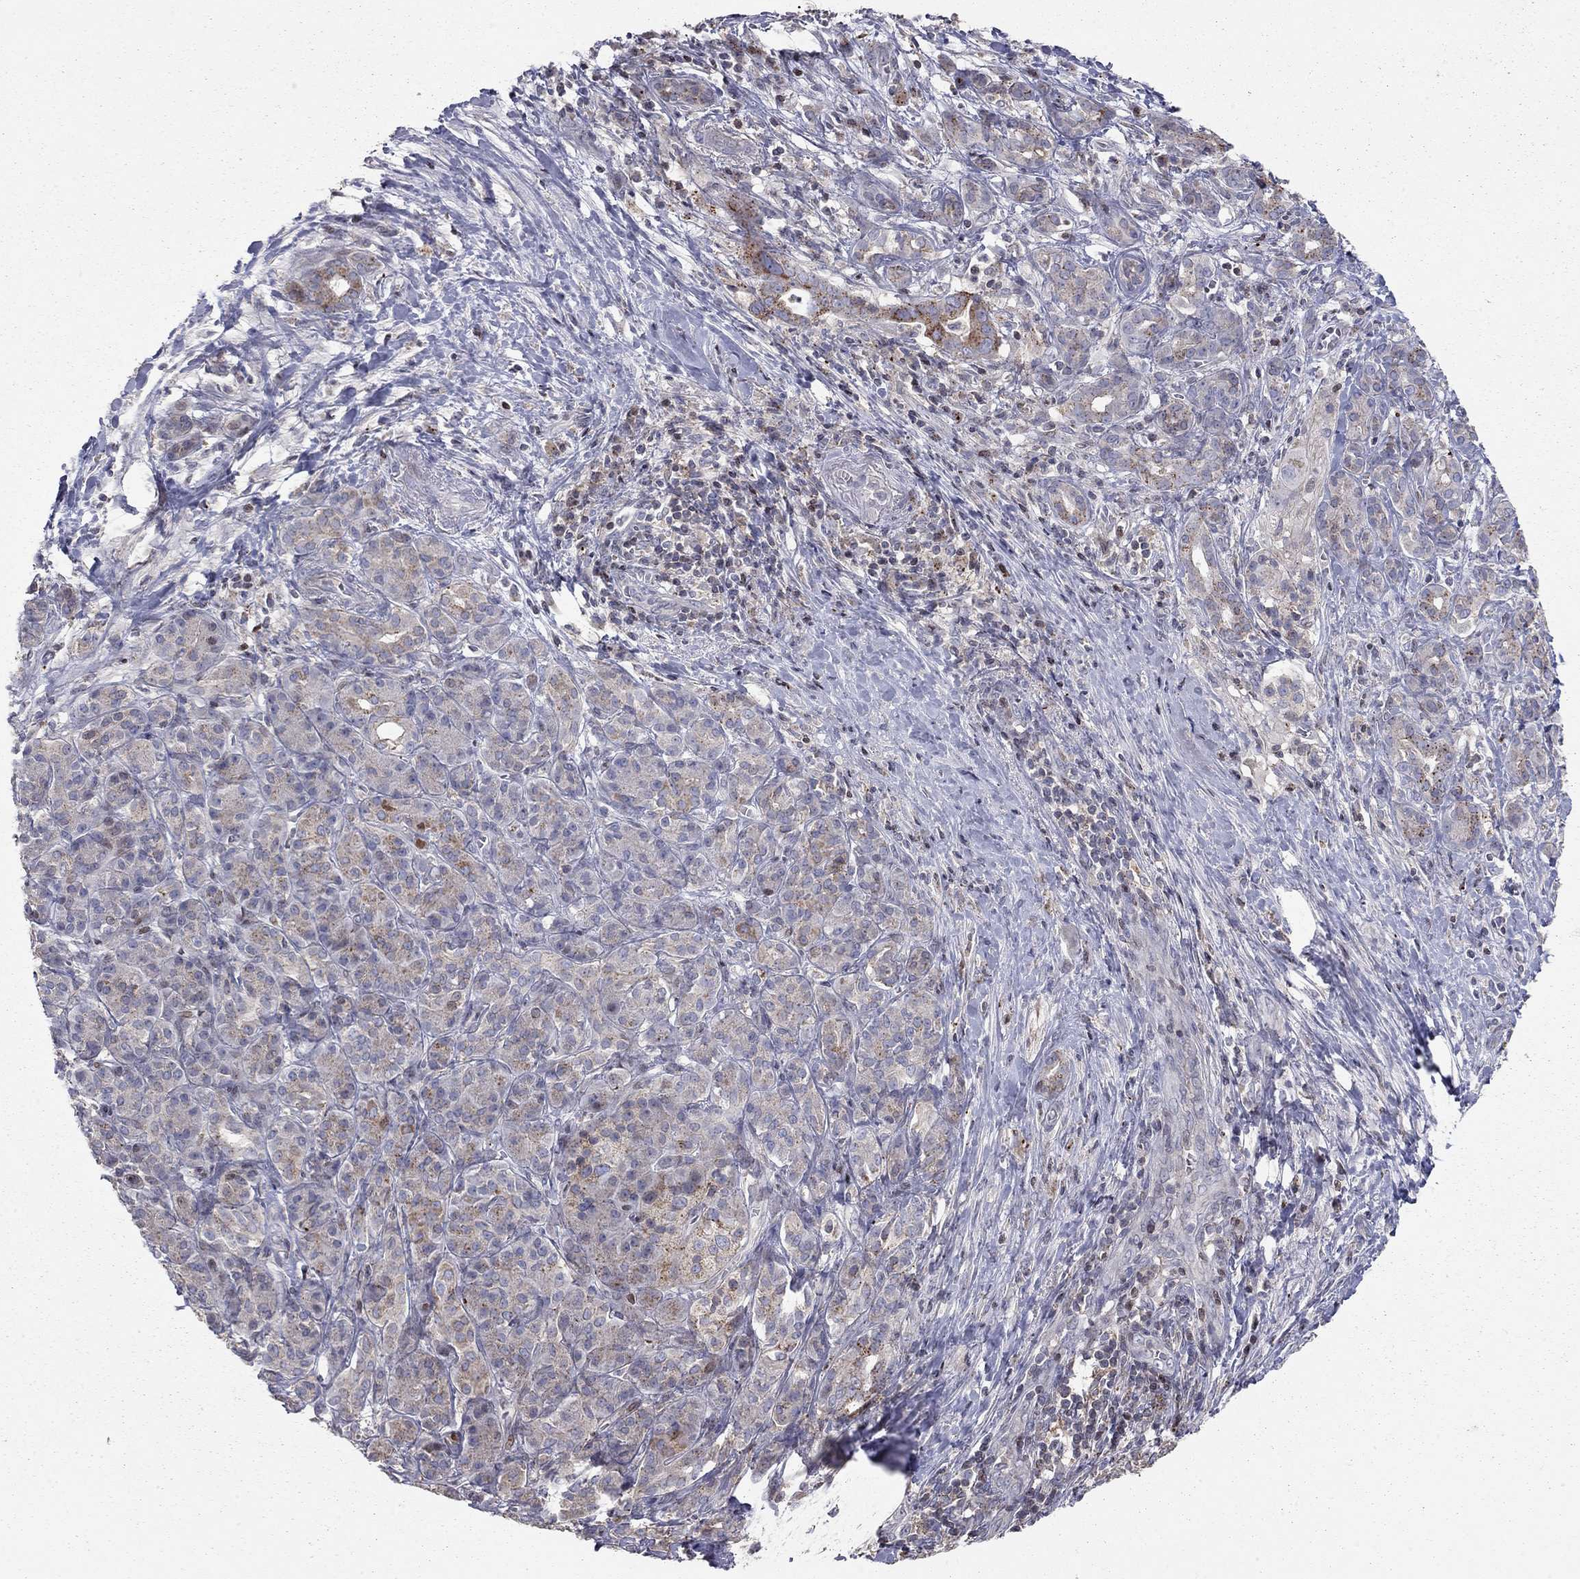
{"staining": {"intensity": "strong", "quantity": "<25%", "location": "cytoplasmic/membranous"}, "tissue": "pancreatic cancer", "cell_type": "Tumor cells", "image_type": "cancer", "snomed": [{"axis": "morphology", "description": "Adenocarcinoma, NOS"}, {"axis": "topography", "description": "Pancreas"}], "caption": "Protein expression analysis of pancreatic cancer shows strong cytoplasmic/membranous expression in about <25% of tumor cells.", "gene": "ERN2", "patient": {"sex": "male", "age": 61}}